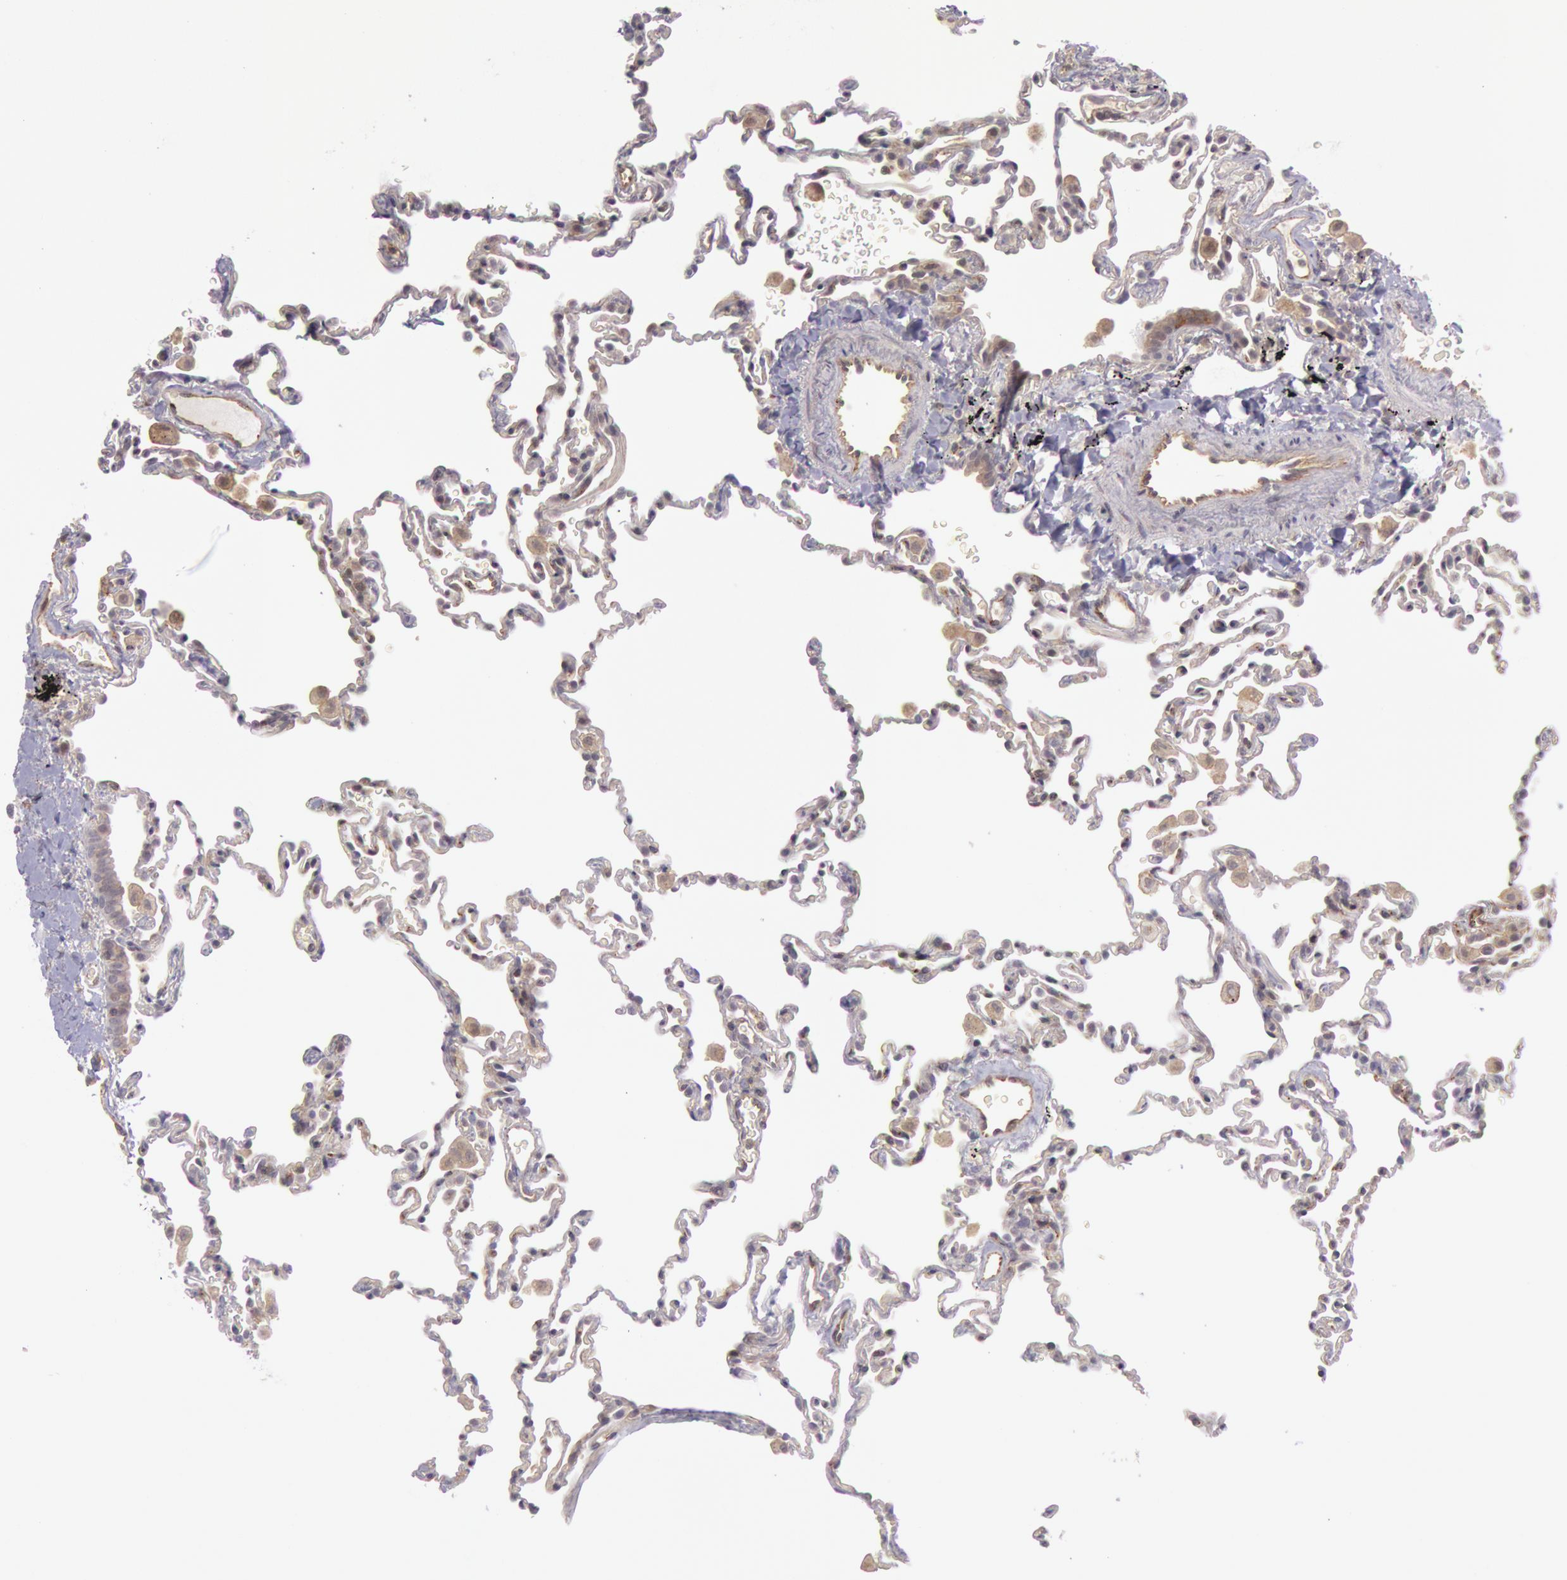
{"staining": {"intensity": "negative", "quantity": "none", "location": "none"}, "tissue": "lung", "cell_type": "Alveolar cells", "image_type": "normal", "snomed": [{"axis": "morphology", "description": "Normal tissue, NOS"}, {"axis": "topography", "description": "Lung"}], "caption": "Photomicrograph shows no significant protein expression in alveolar cells of benign lung. (Brightfield microscopy of DAB (3,3'-diaminobenzidine) immunohistochemistry at high magnification).", "gene": "TRIB2", "patient": {"sex": "male", "age": 59}}